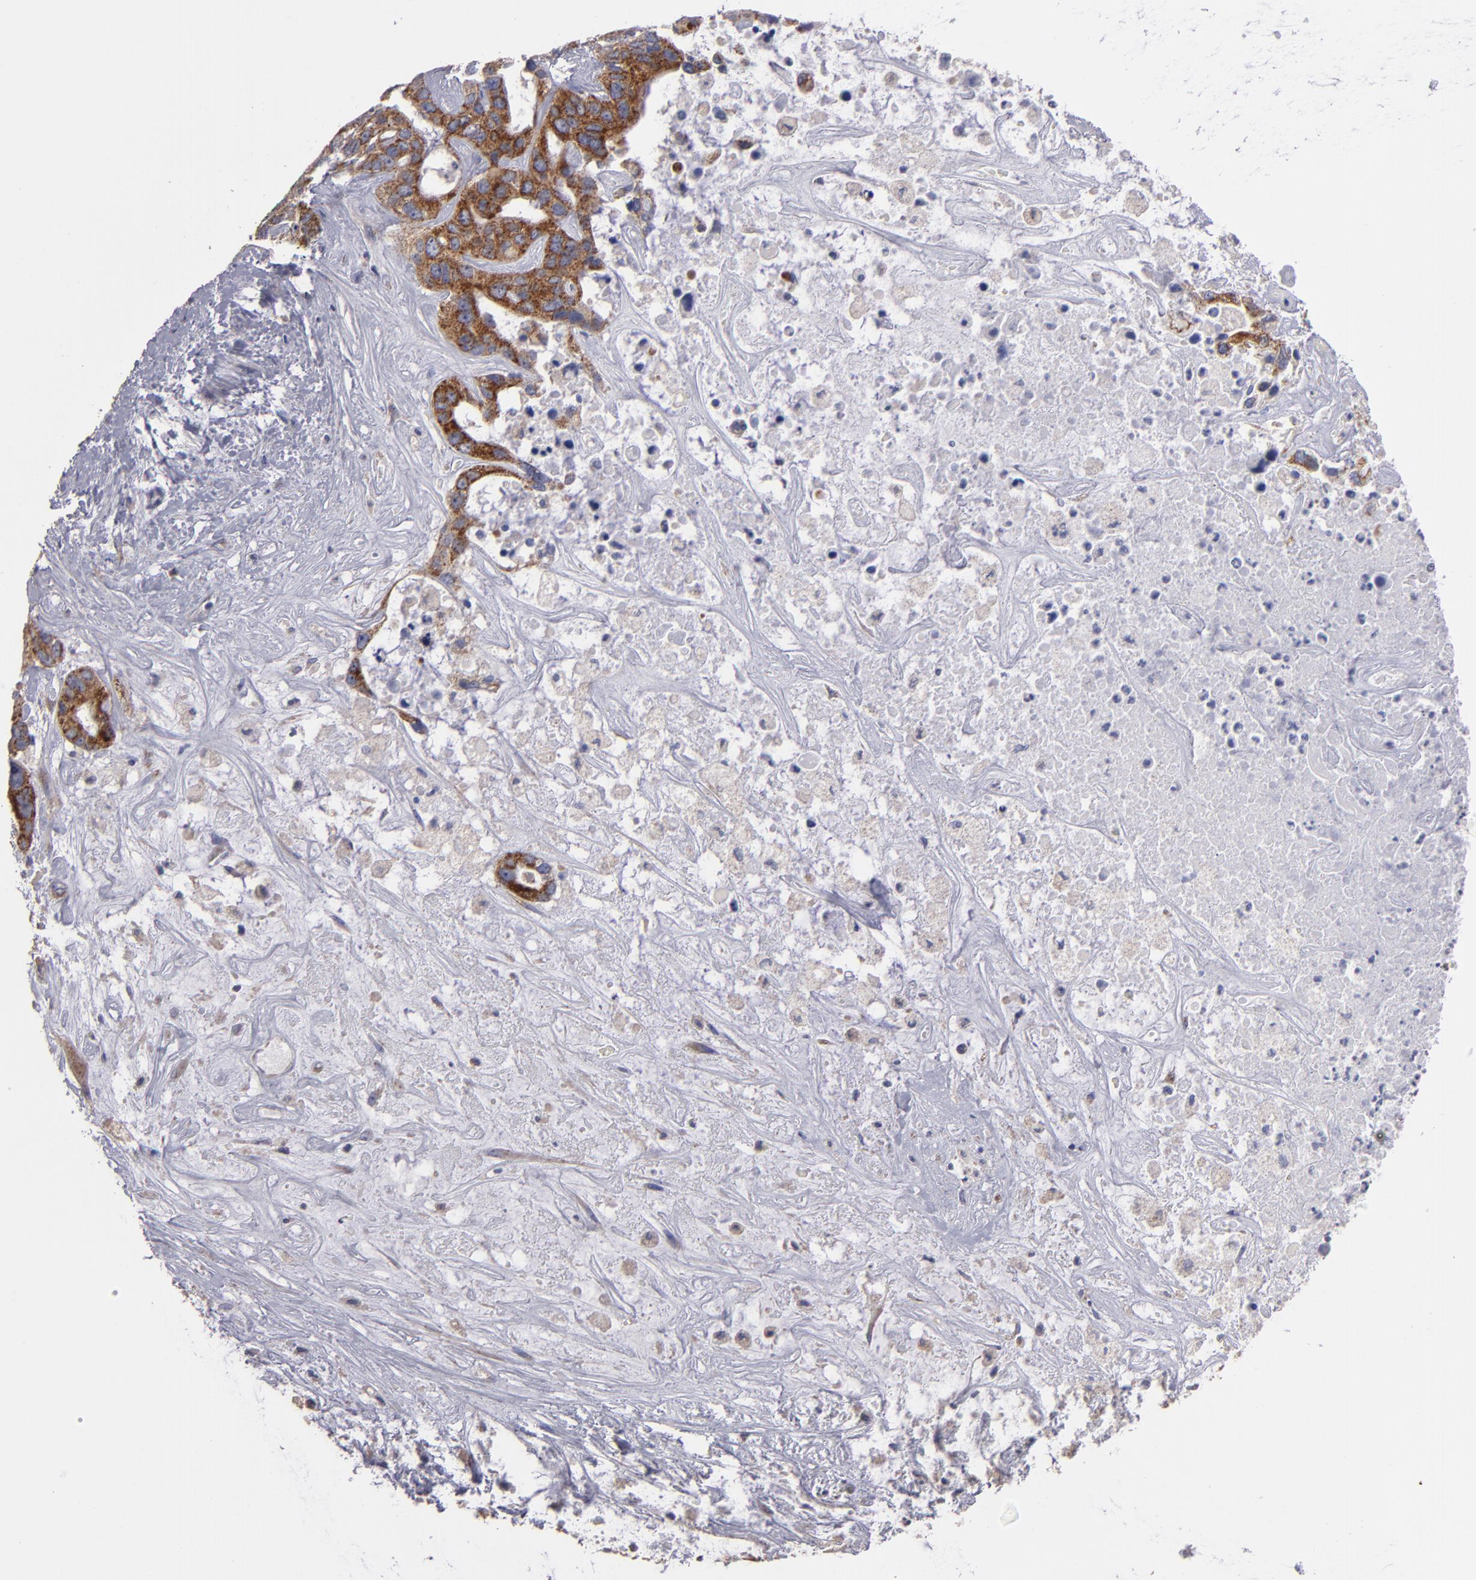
{"staining": {"intensity": "strong", "quantity": ">75%", "location": "cytoplasmic/membranous"}, "tissue": "liver cancer", "cell_type": "Tumor cells", "image_type": "cancer", "snomed": [{"axis": "morphology", "description": "Cholangiocarcinoma"}, {"axis": "topography", "description": "Liver"}], "caption": "Protein expression by immunohistochemistry reveals strong cytoplasmic/membranous expression in about >75% of tumor cells in cholangiocarcinoma (liver).", "gene": "CLTA", "patient": {"sex": "female", "age": 65}}